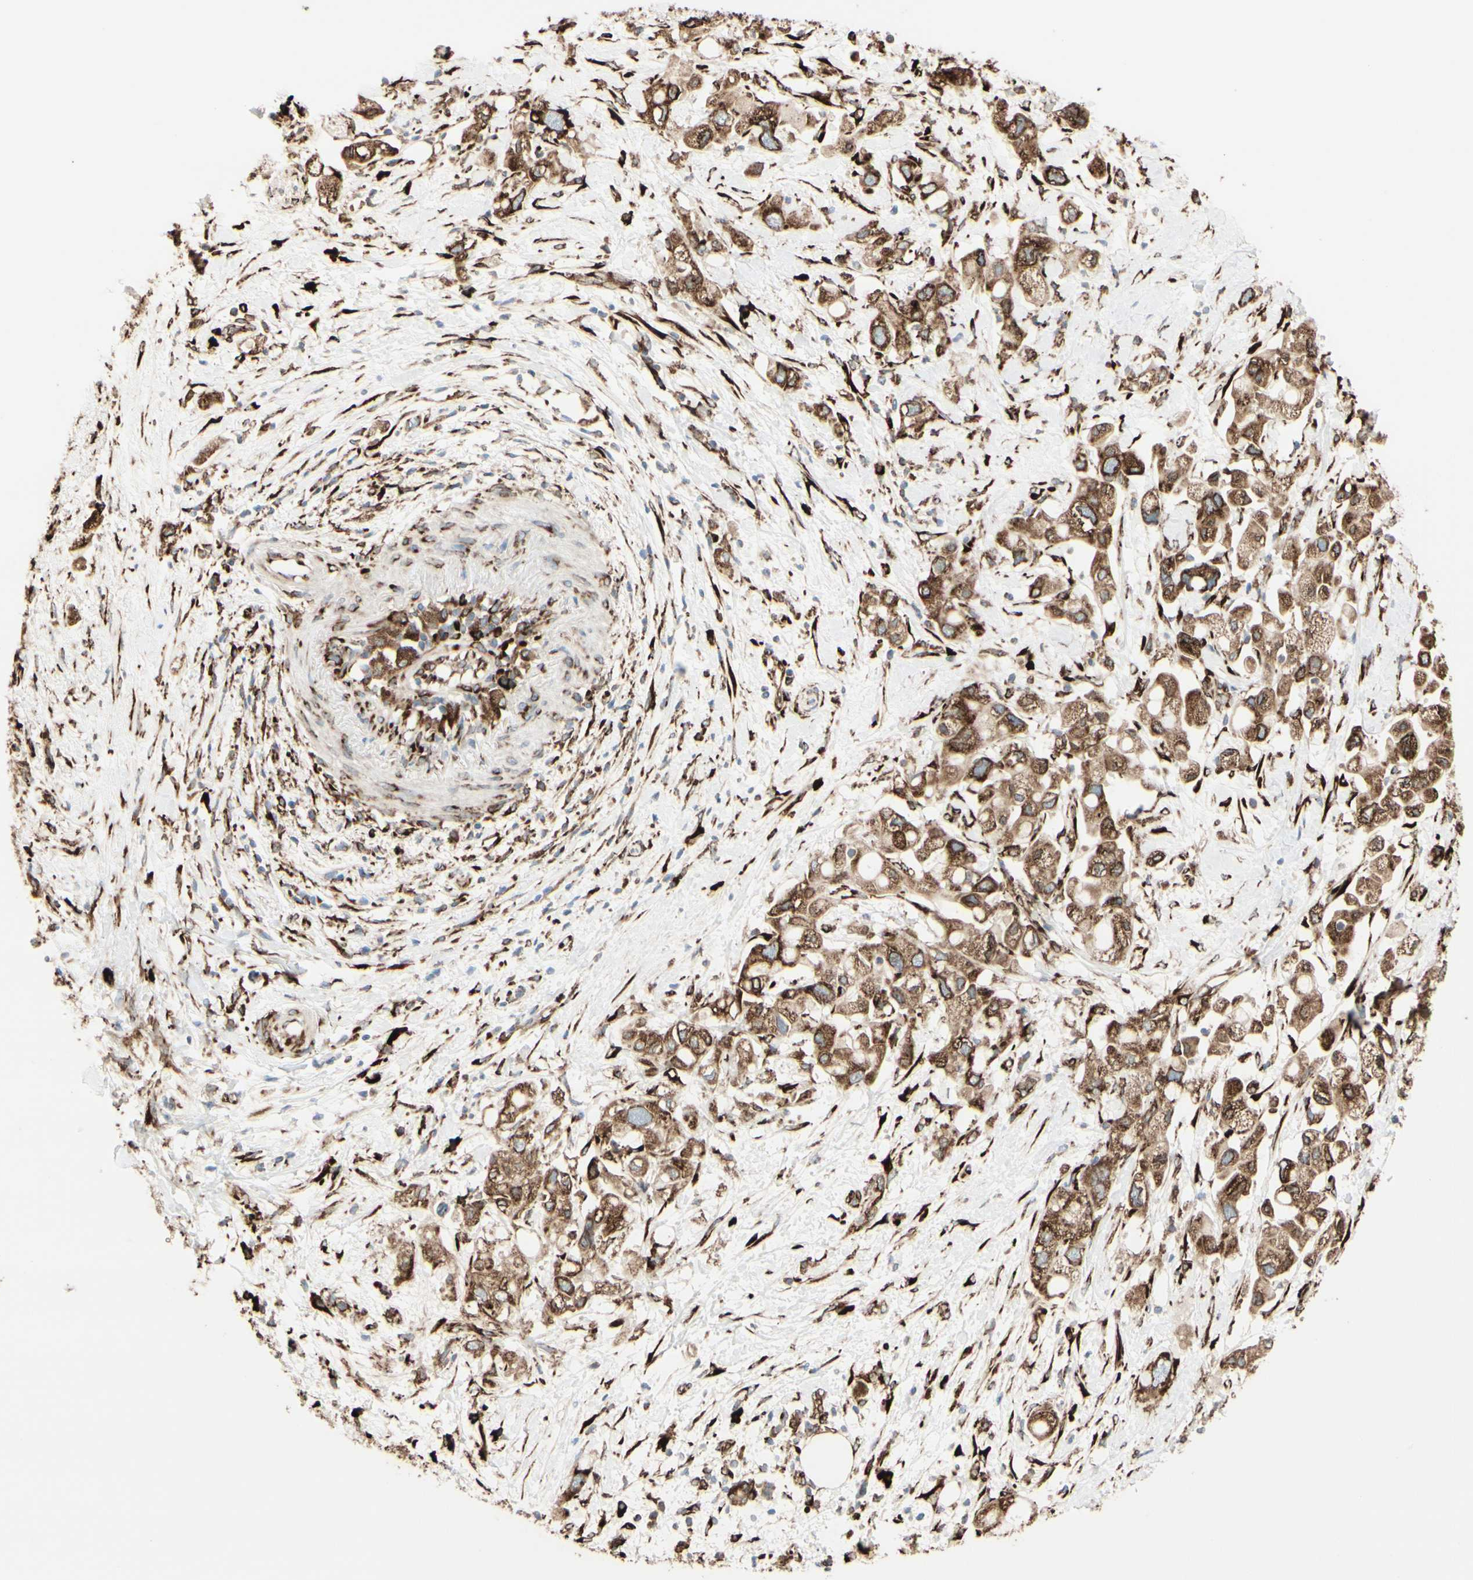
{"staining": {"intensity": "strong", "quantity": ">75%", "location": "cytoplasmic/membranous"}, "tissue": "pancreatic cancer", "cell_type": "Tumor cells", "image_type": "cancer", "snomed": [{"axis": "morphology", "description": "Adenocarcinoma, NOS"}, {"axis": "topography", "description": "Pancreas"}], "caption": "A photomicrograph of pancreatic cancer (adenocarcinoma) stained for a protein reveals strong cytoplasmic/membranous brown staining in tumor cells.", "gene": "RRBP1", "patient": {"sex": "female", "age": 56}}